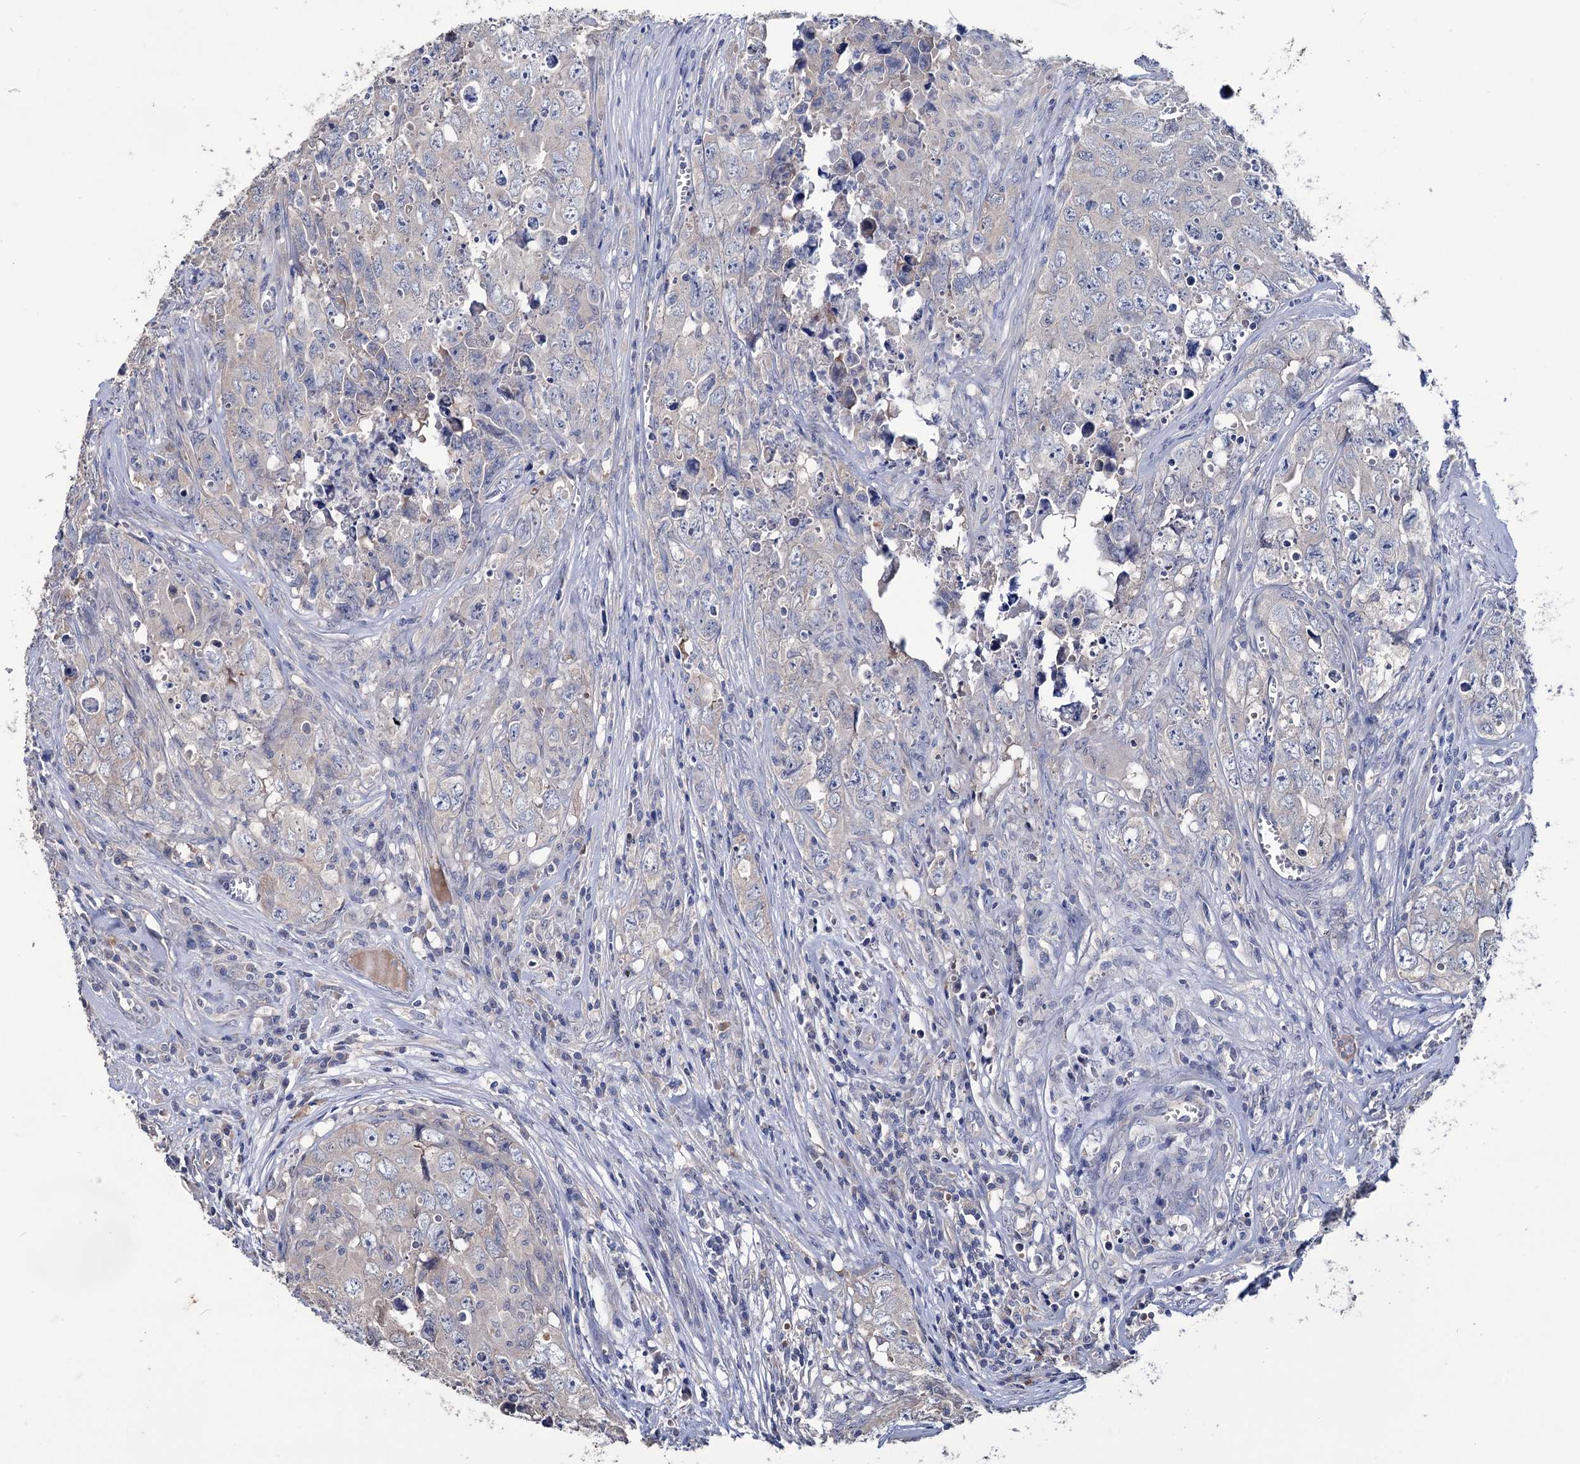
{"staining": {"intensity": "negative", "quantity": "none", "location": "none"}, "tissue": "testis cancer", "cell_type": "Tumor cells", "image_type": "cancer", "snomed": [{"axis": "morphology", "description": "Seminoma, NOS"}, {"axis": "morphology", "description": "Carcinoma, Embryonal, NOS"}, {"axis": "topography", "description": "Testis"}], "caption": "This is an immunohistochemistry histopathology image of testis seminoma. There is no positivity in tumor cells.", "gene": "EPB41L5", "patient": {"sex": "male", "age": 43}}